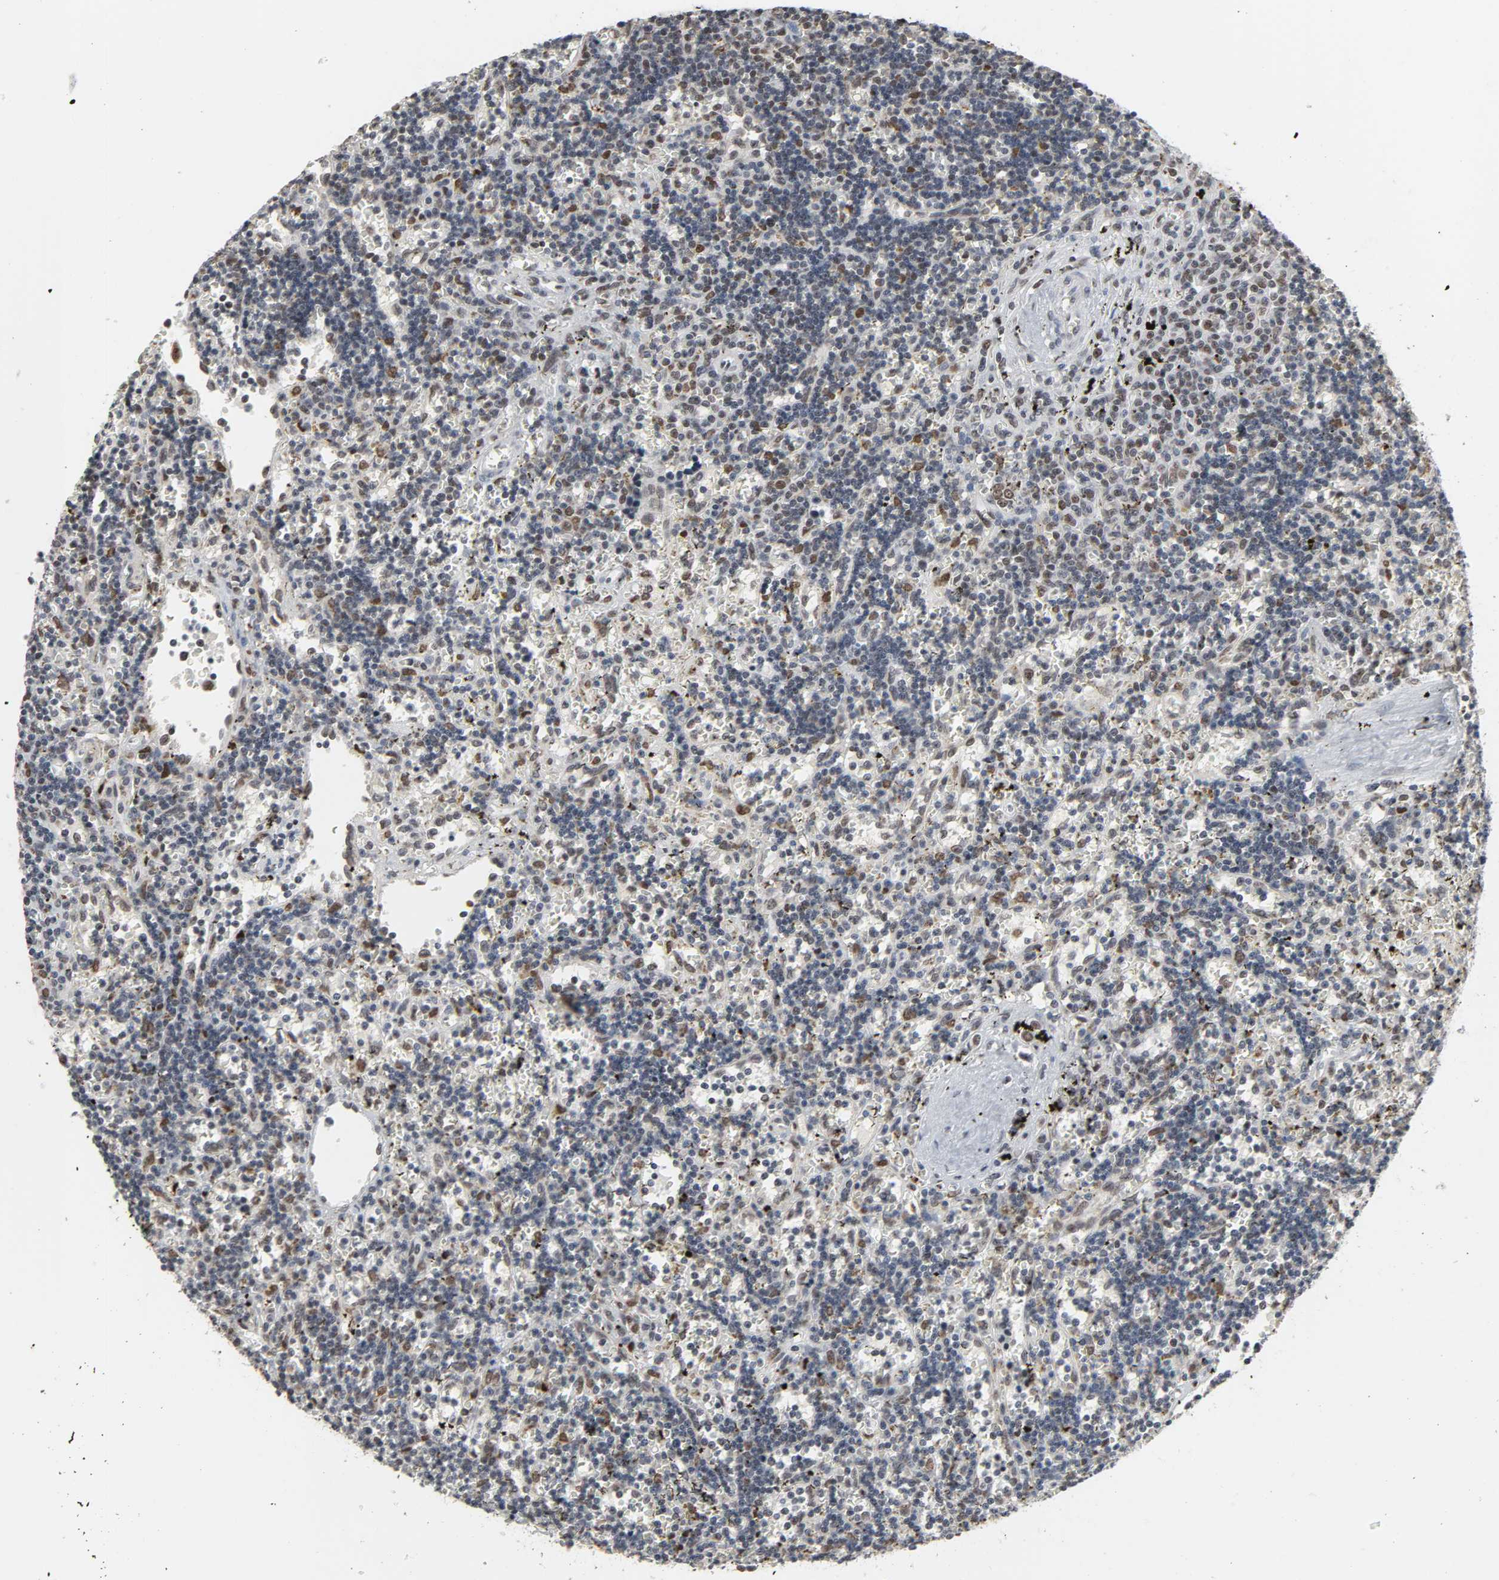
{"staining": {"intensity": "weak", "quantity": "<25%", "location": "nuclear"}, "tissue": "lymphoma", "cell_type": "Tumor cells", "image_type": "cancer", "snomed": [{"axis": "morphology", "description": "Malignant lymphoma, non-Hodgkin's type, Low grade"}, {"axis": "topography", "description": "Spleen"}], "caption": "High magnification brightfield microscopy of malignant lymphoma, non-Hodgkin's type (low-grade) stained with DAB (brown) and counterstained with hematoxylin (blue): tumor cells show no significant expression.", "gene": "DAZAP1", "patient": {"sex": "male", "age": 60}}